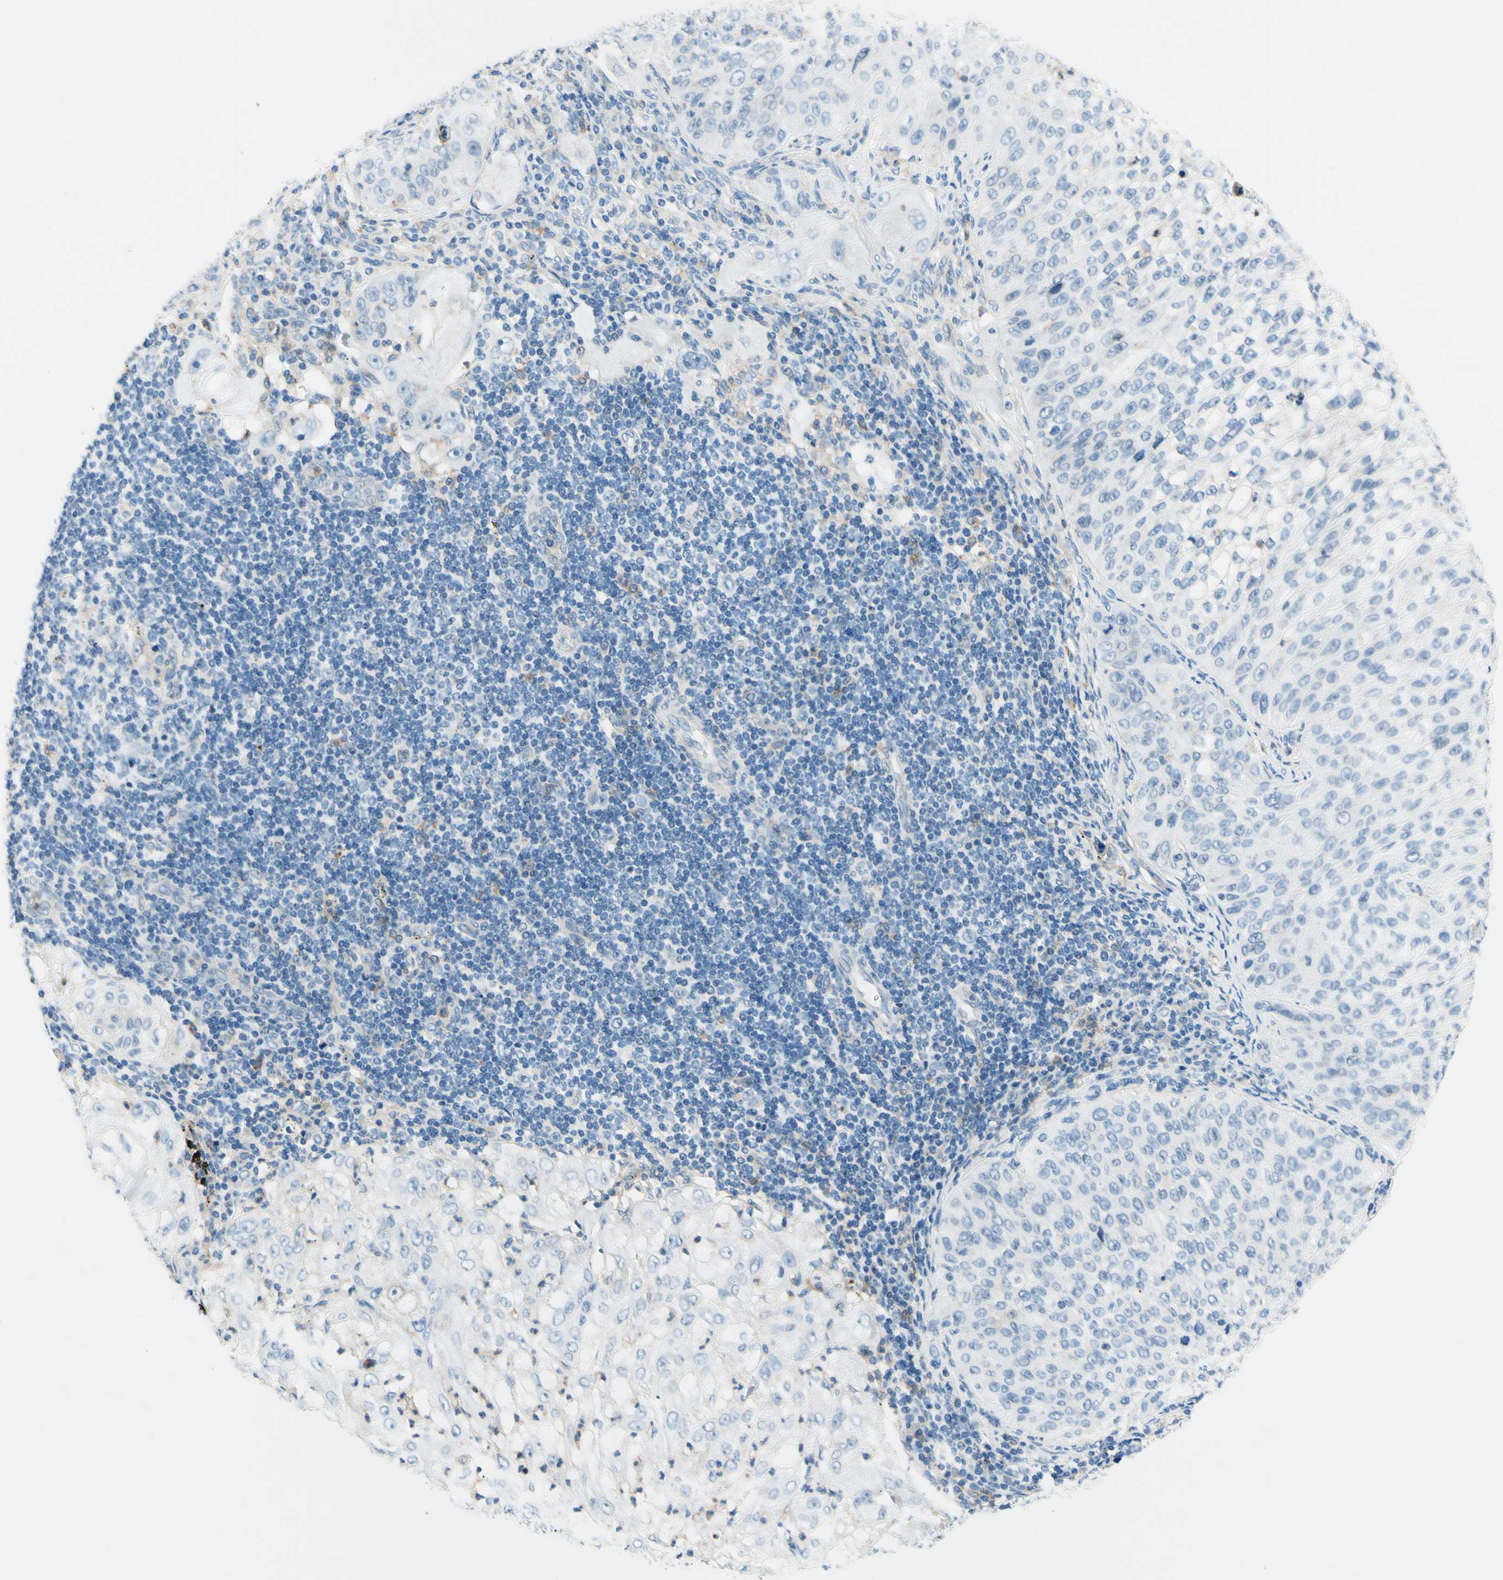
{"staining": {"intensity": "negative", "quantity": "none", "location": "none"}, "tissue": "lung cancer", "cell_type": "Tumor cells", "image_type": "cancer", "snomed": [{"axis": "morphology", "description": "Inflammation, NOS"}, {"axis": "morphology", "description": "Squamous cell carcinoma, NOS"}, {"axis": "topography", "description": "Lymph node"}, {"axis": "topography", "description": "Soft tissue"}, {"axis": "topography", "description": "Lung"}], "caption": "DAB (3,3'-diaminobenzidine) immunohistochemical staining of squamous cell carcinoma (lung) shows no significant staining in tumor cells.", "gene": "SIGLEC9", "patient": {"sex": "male", "age": 66}}